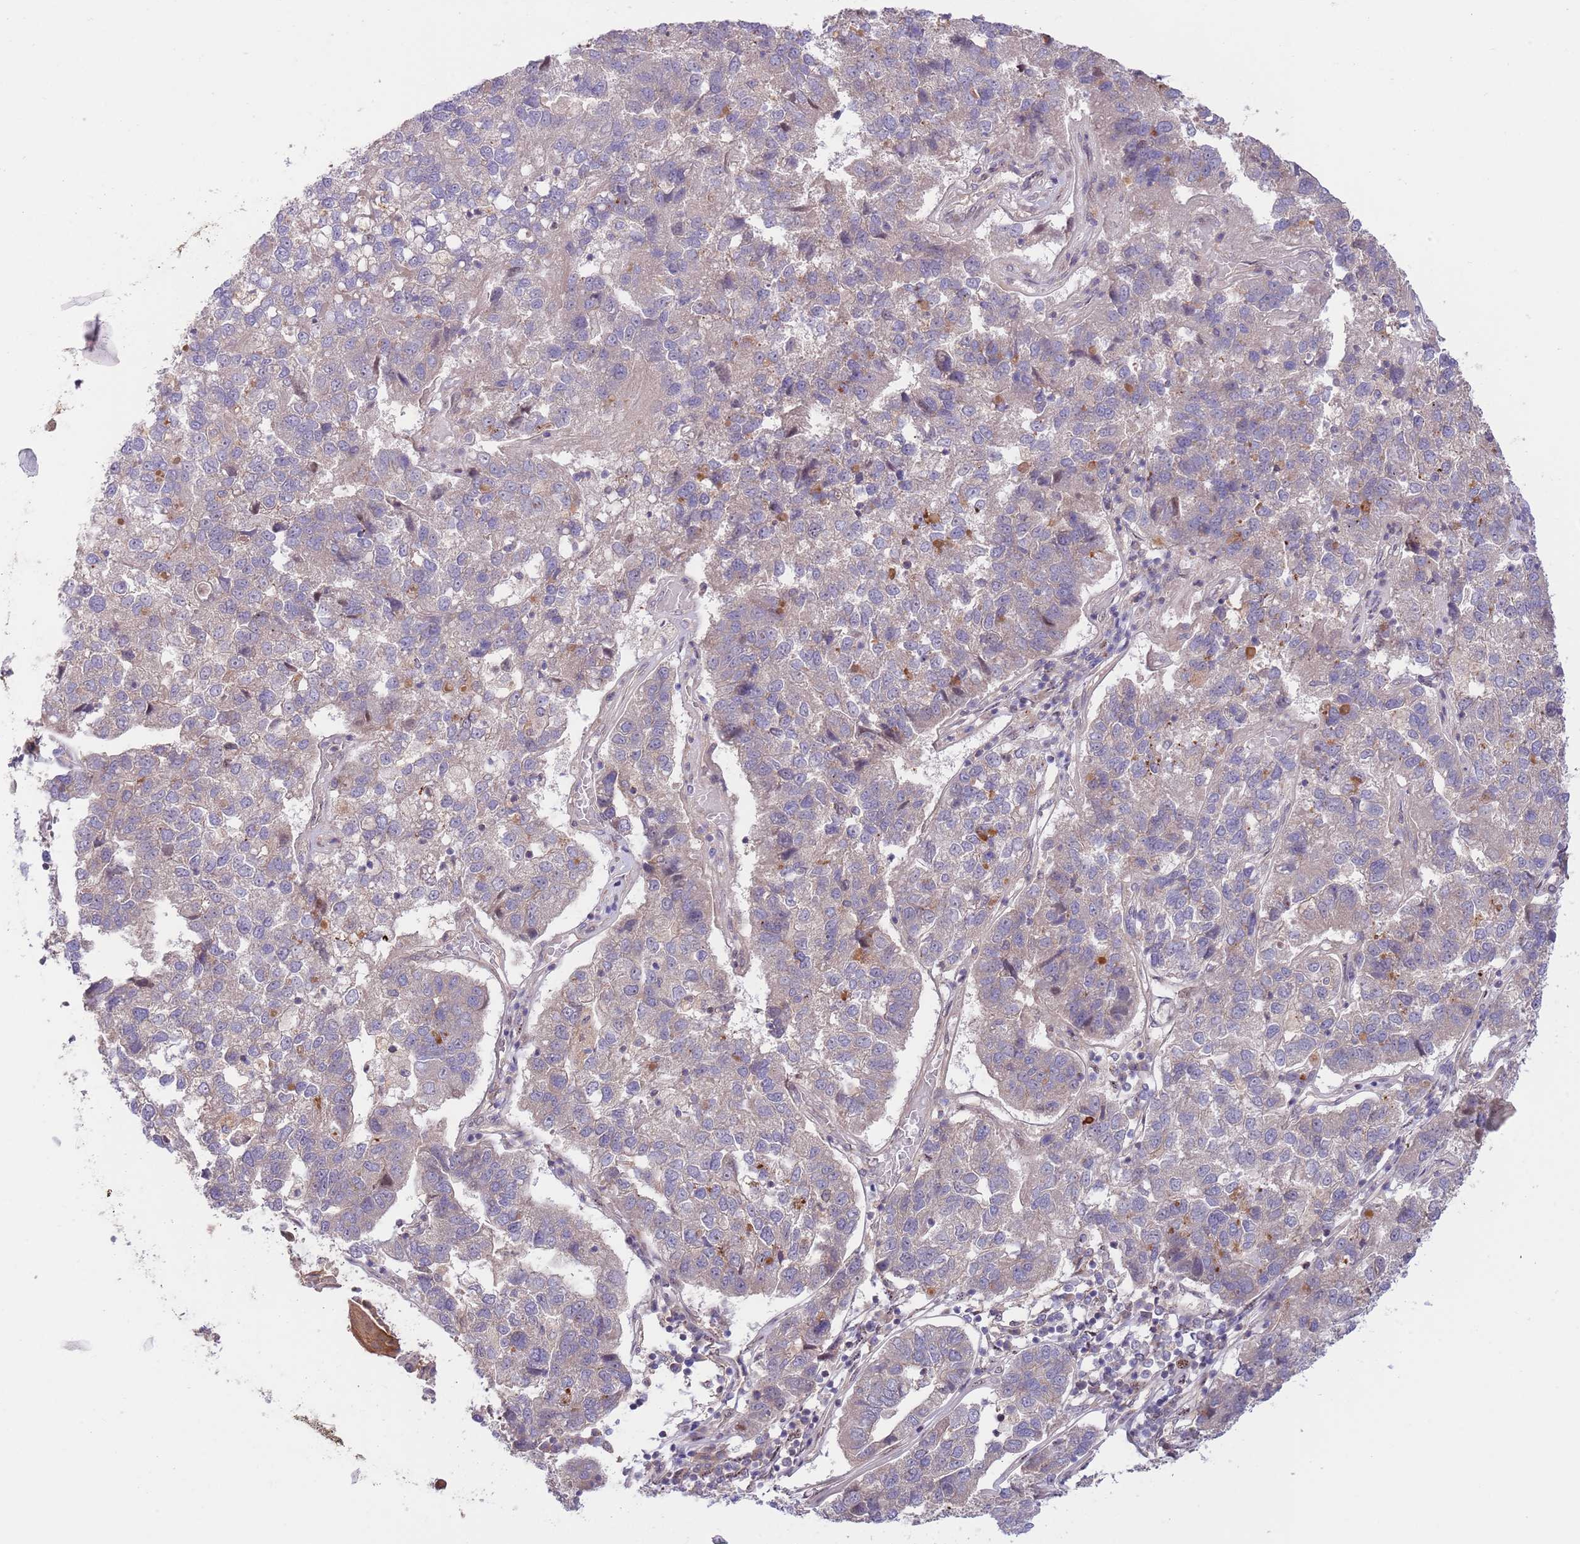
{"staining": {"intensity": "negative", "quantity": "none", "location": "none"}, "tissue": "pancreatic cancer", "cell_type": "Tumor cells", "image_type": "cancer", "snomed": [{"axis": "morphology", "description": "Adenocarcinoma, NOS"}, {"axis": "topography", "description": "Pancreas"}], "caption": "Protein analysis of pancreatic cancer demonstrates no significant staining in tumor cells. (DAB IHC, high magnification).", "gene": "PRR16", "patient": {"sex": "female", "age": 61}}